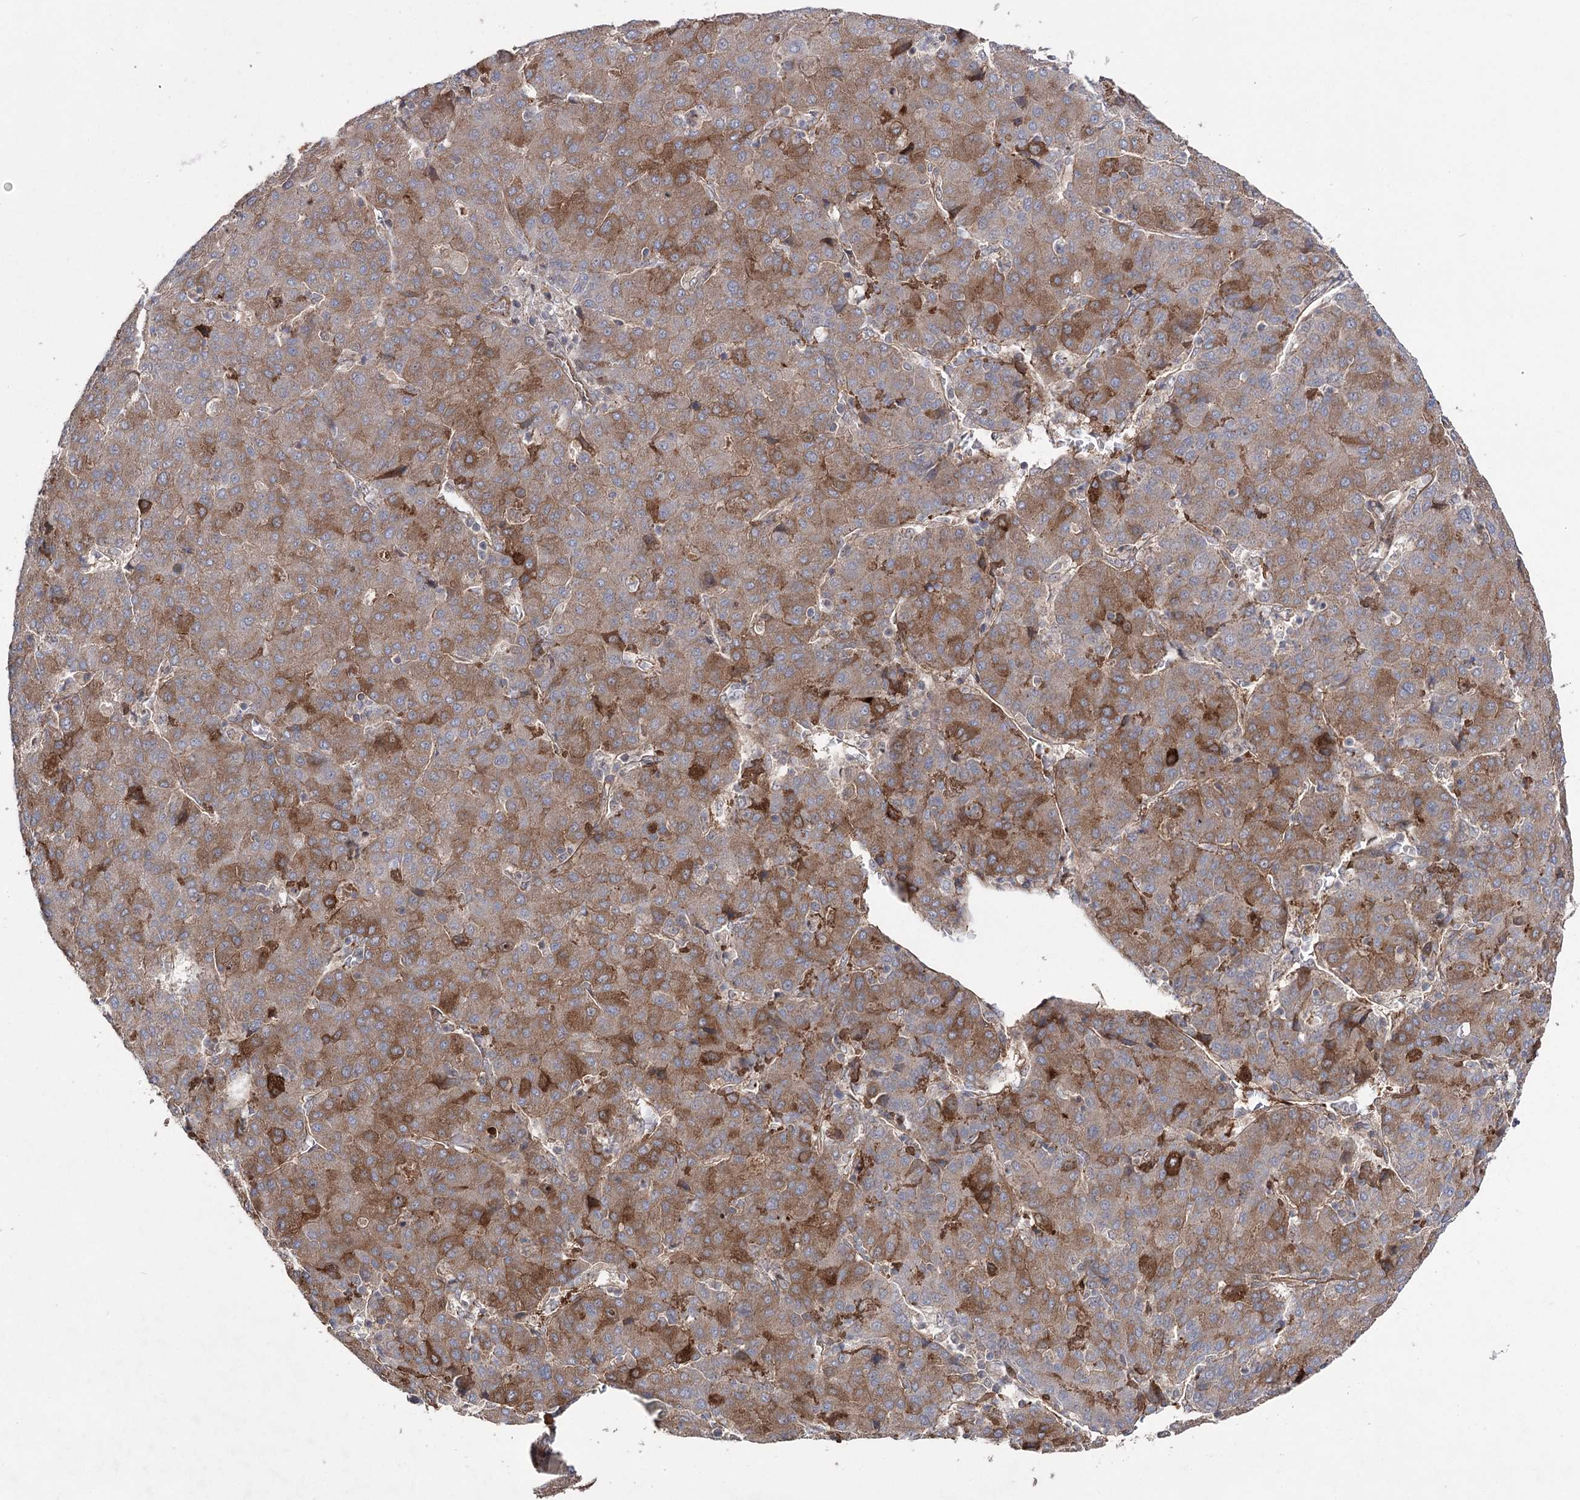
{"staining": {"intensity": "moderate", "quantity": ">75%", "location": "cytoplasmic/membranous"}, "tissue": "liver cancer", "cell_type": "Tumor cells", "image_type": "cancer", "snomed": [{"axis": "morphology", "description": "Carcinoma, Hepatocellular, NOS"}, {"axis": "topography", "description": "Liver"}], "caption": "Moderate cytoplasmic/membranous protein expression is seen in approximately >75% of tumor cells in hepatocellular carcinoma (liver). The protein is stained brown, and the nuclei are stained in blue (DAB IHC with brightfield microscopy, high magnification).", "gene": "OTUD1", "patient": {"sex": "male", "age": 65}}